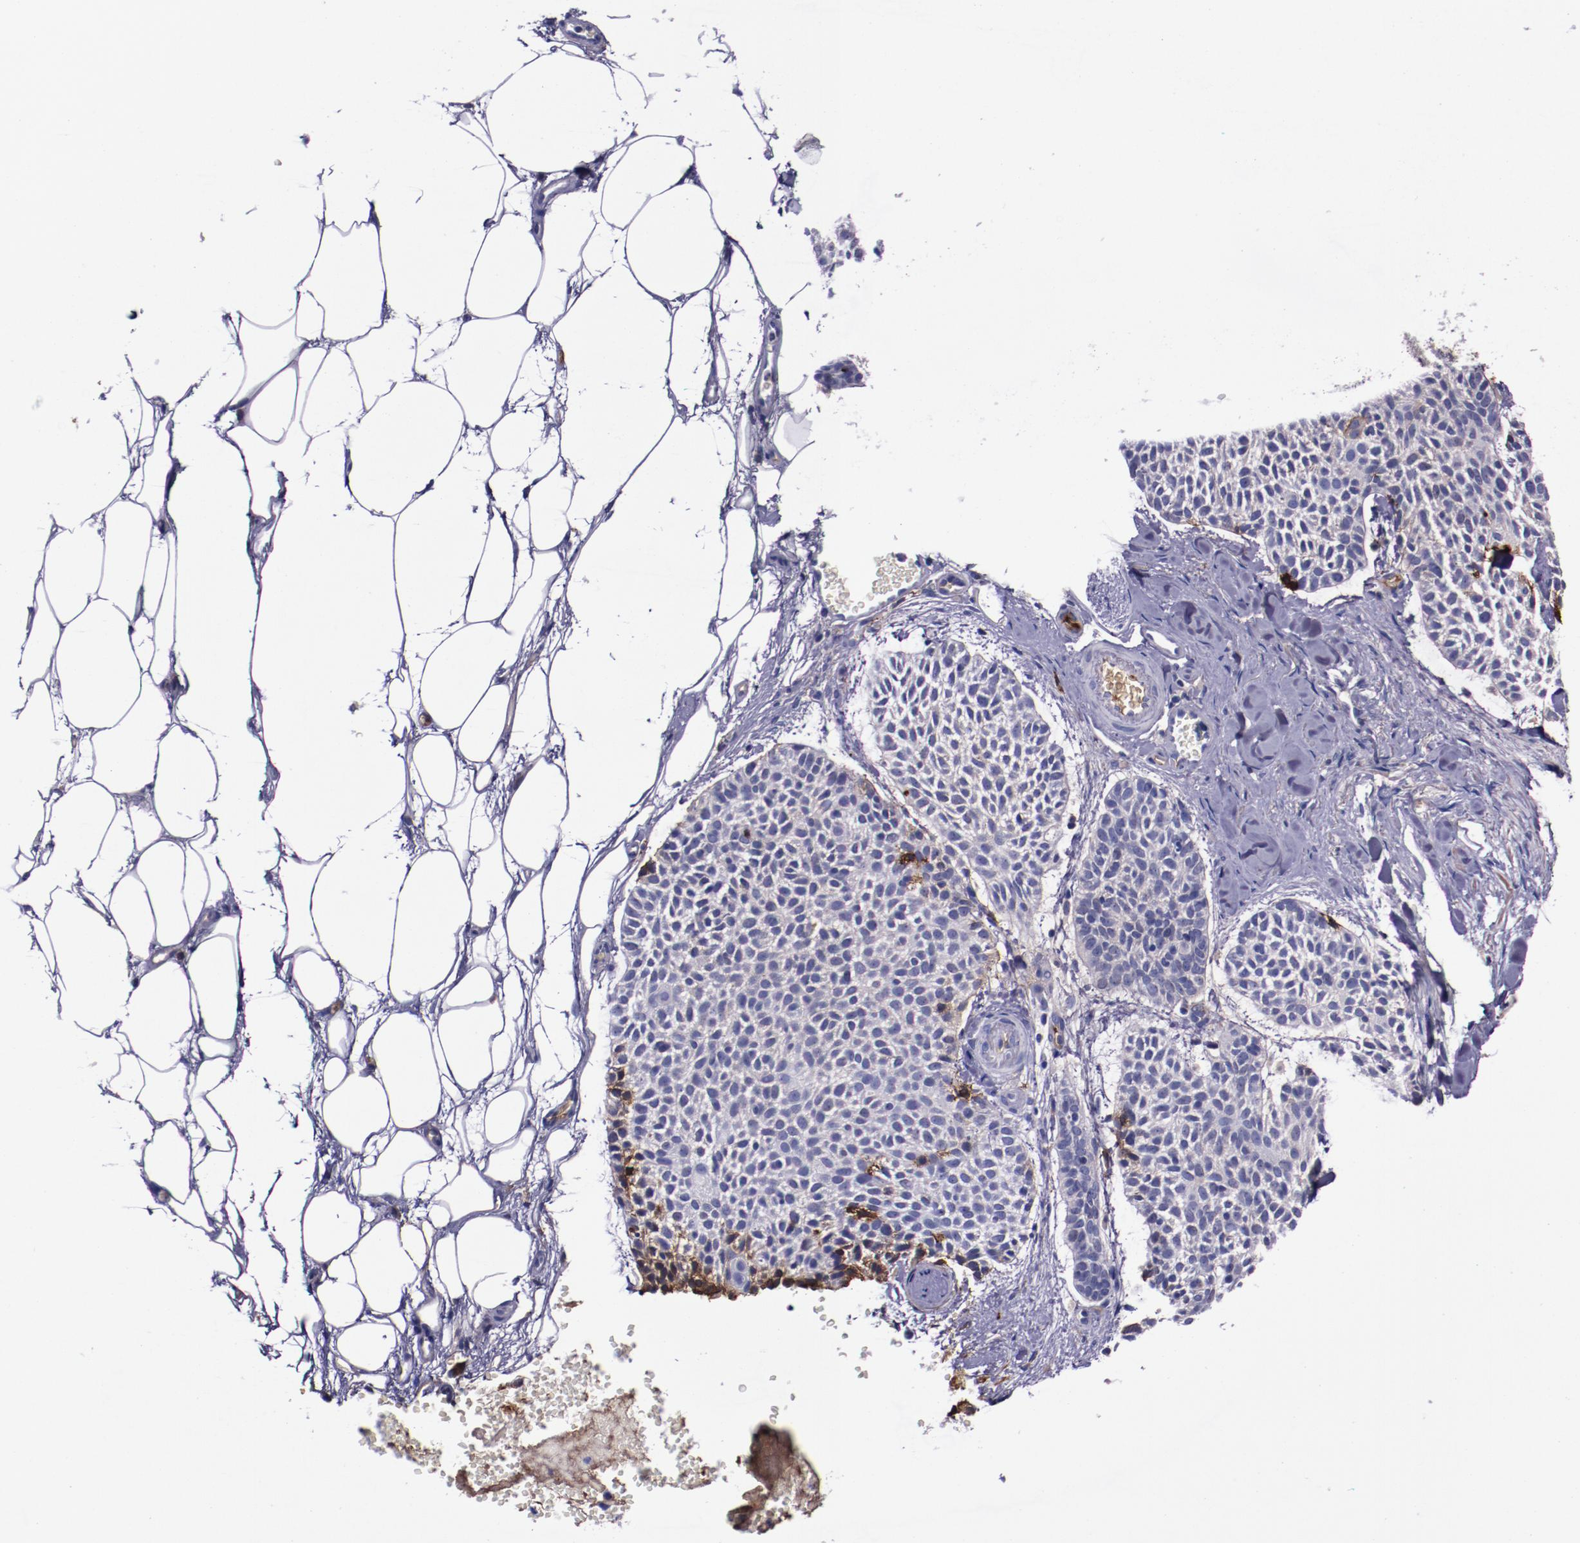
{"staining": {"intensity": "negative", "quantity": "none", "location": "none"}, "tissue": "skin cancer", "cell_type": "Tumor cells", "image_type": "cancer", "snomed": [{"axis": "morphology", "description": "Normal tissue, NOS"}, {"axis": "morphology", "description": "Basal cell carcinoma"}, {"axis": "topography", "description": "Skin"}], "caption": "Histopathology image shows no significant protein staining in tumor cells of skin basal cell carcinoma.", "gene": "APOH", "patient": {"sex": "female", "age": 70}}